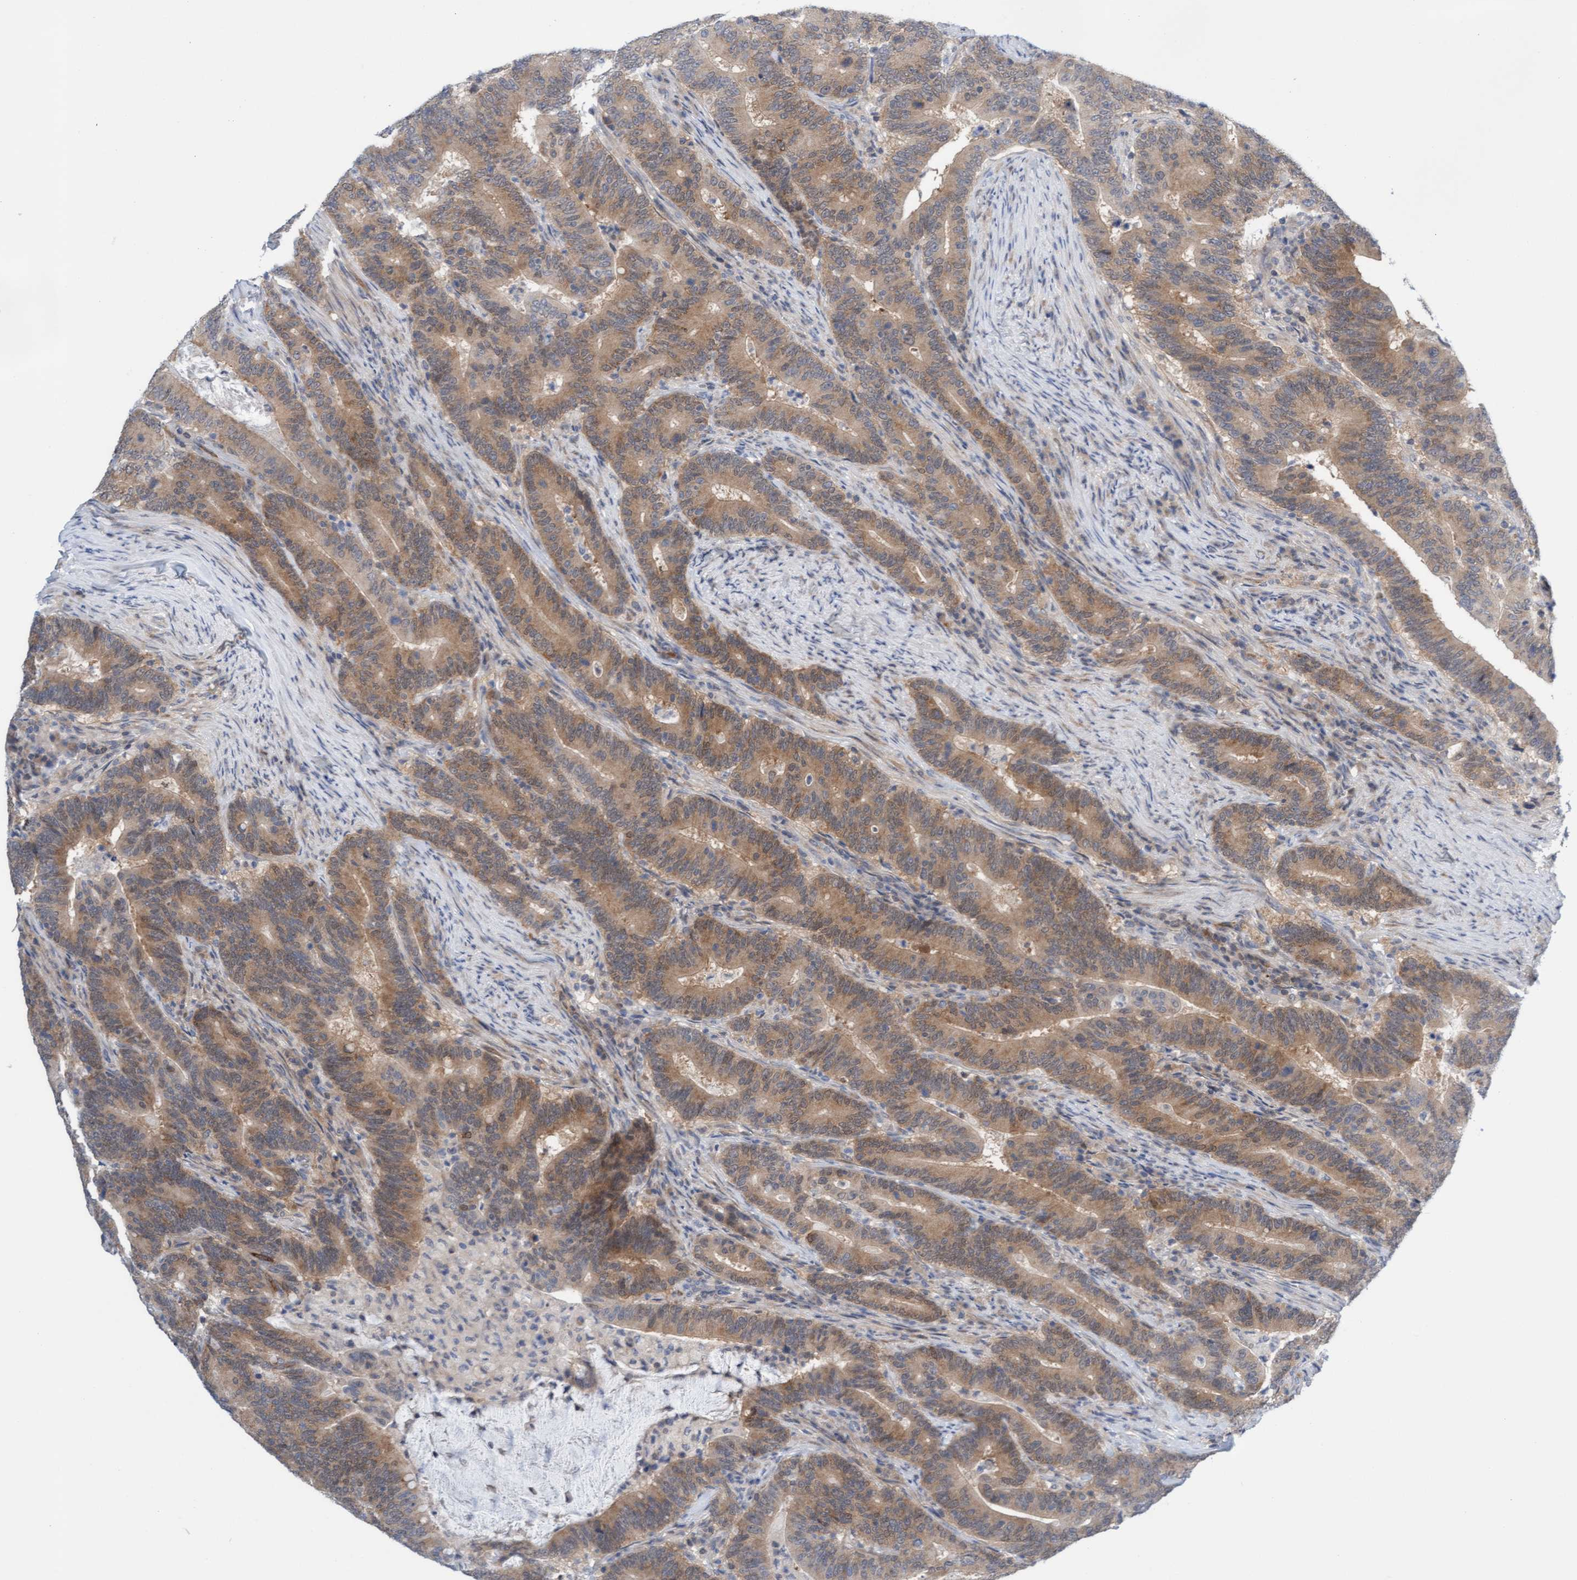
{"staining": {"intensity": "moderate", "quantity": ">75%", "location": "cytoplasmic/membranous"}, "tissue": "colorectal cancer", "cell_type": "Tumor cells", "image_type": "cancer", "snomed": [{"axis": "morphology", "description": "Adenocarcinoma, NOS"}, {"axis": "topography", "description": "Colon"}], "caption": "Moderate cytoplasmic/membranous staining is seen in approximately >75% of tumor cells in colorectal cancer.", "gene": "AMZ2", "patient": {"sex": "female", "age": 66}}